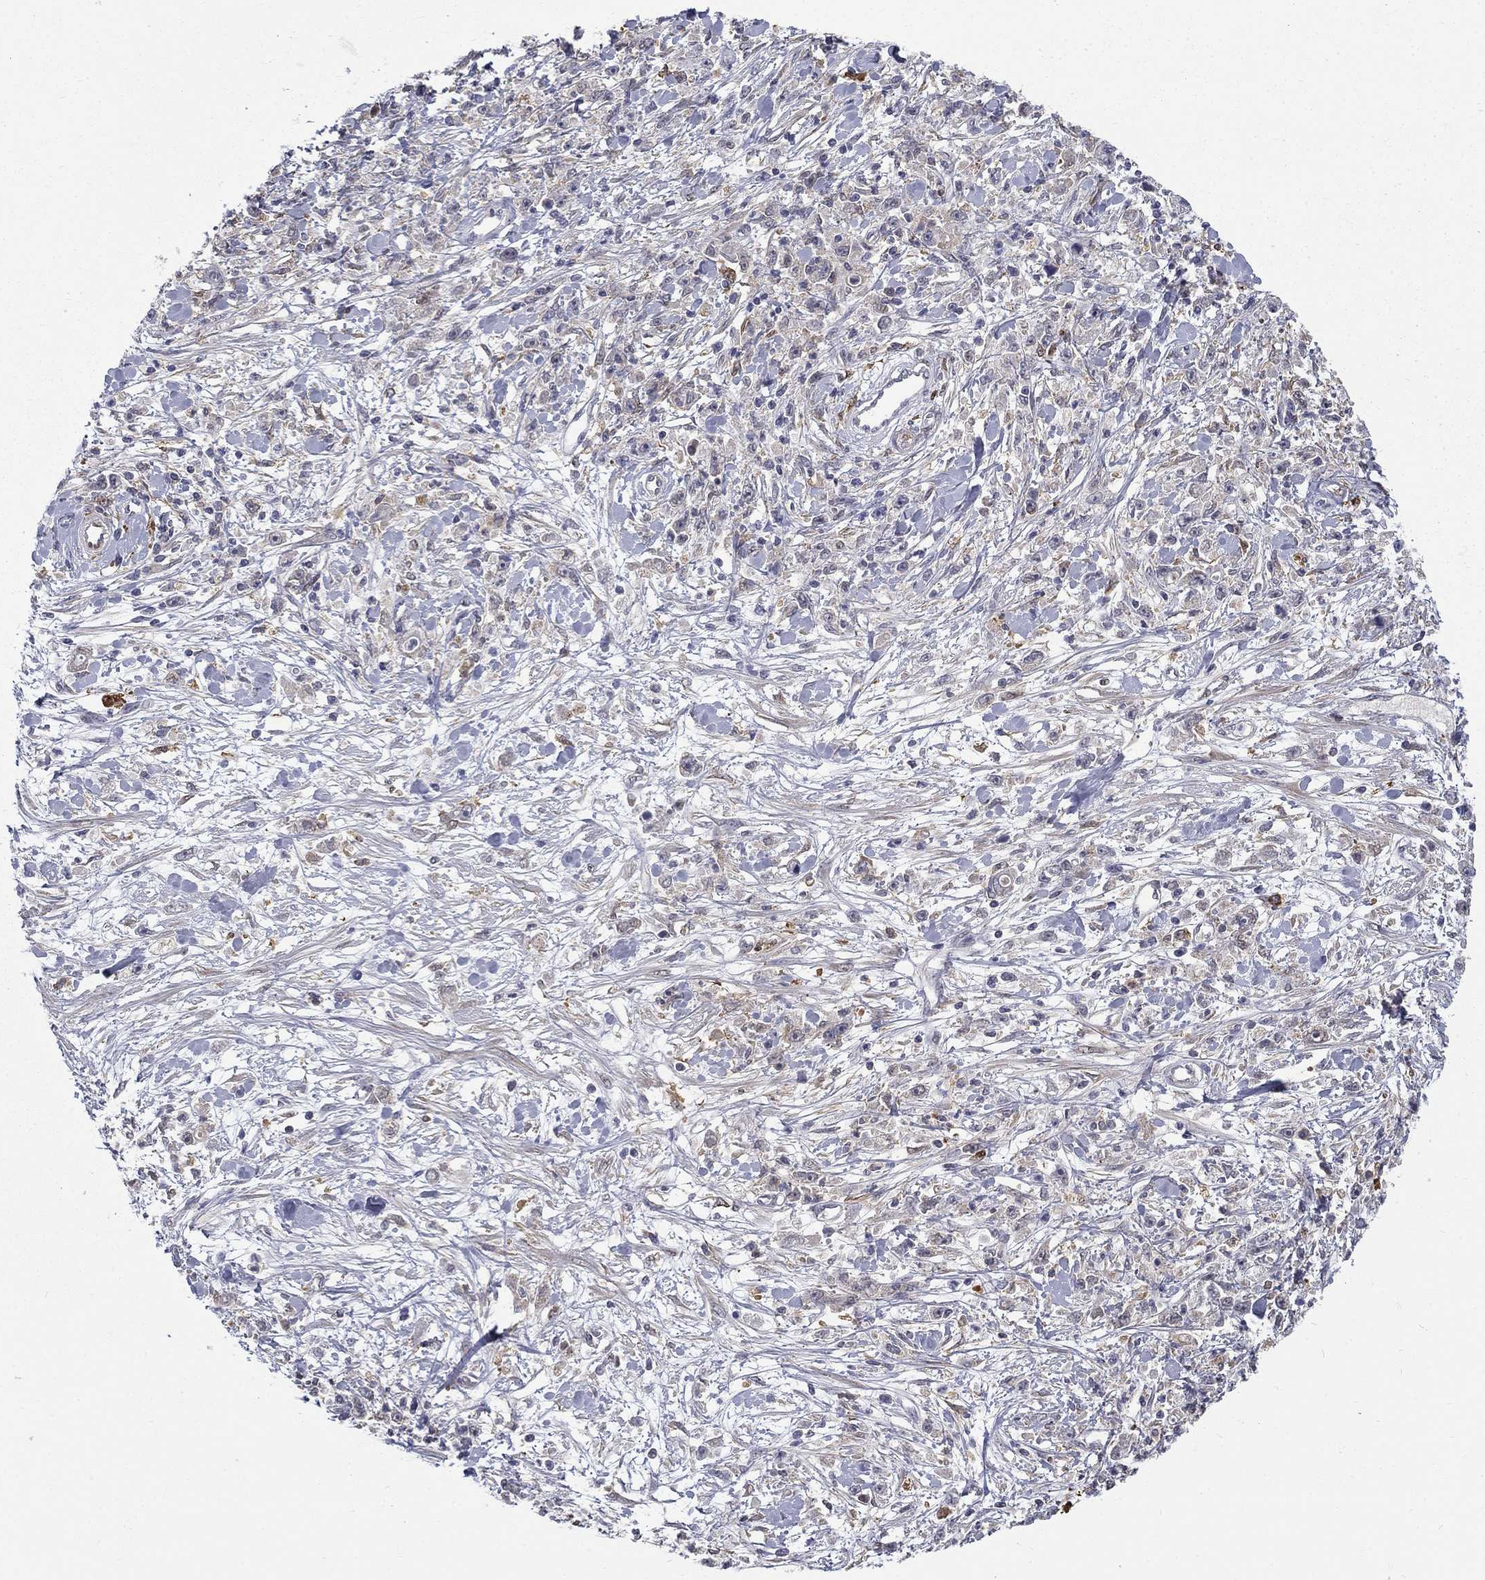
{"staining": {"intensity": "weak", "quantity": "<25%", "location": "cytoplasmic/membranous"}, "tissue": "stomach cancer", "cell_type": "Tumor cells", "image_type": "cancer", "snomed": [{"axis": "morphology", "description": "Adenocarcinoma, NOS"}, {"axis": "topography", "description": "Stomach"}], "caption": "Tumor cells show no significant protein staining in stomach cancer.", "gene": "PCBP3", "patient": {"sex": "female", "age": 59}}